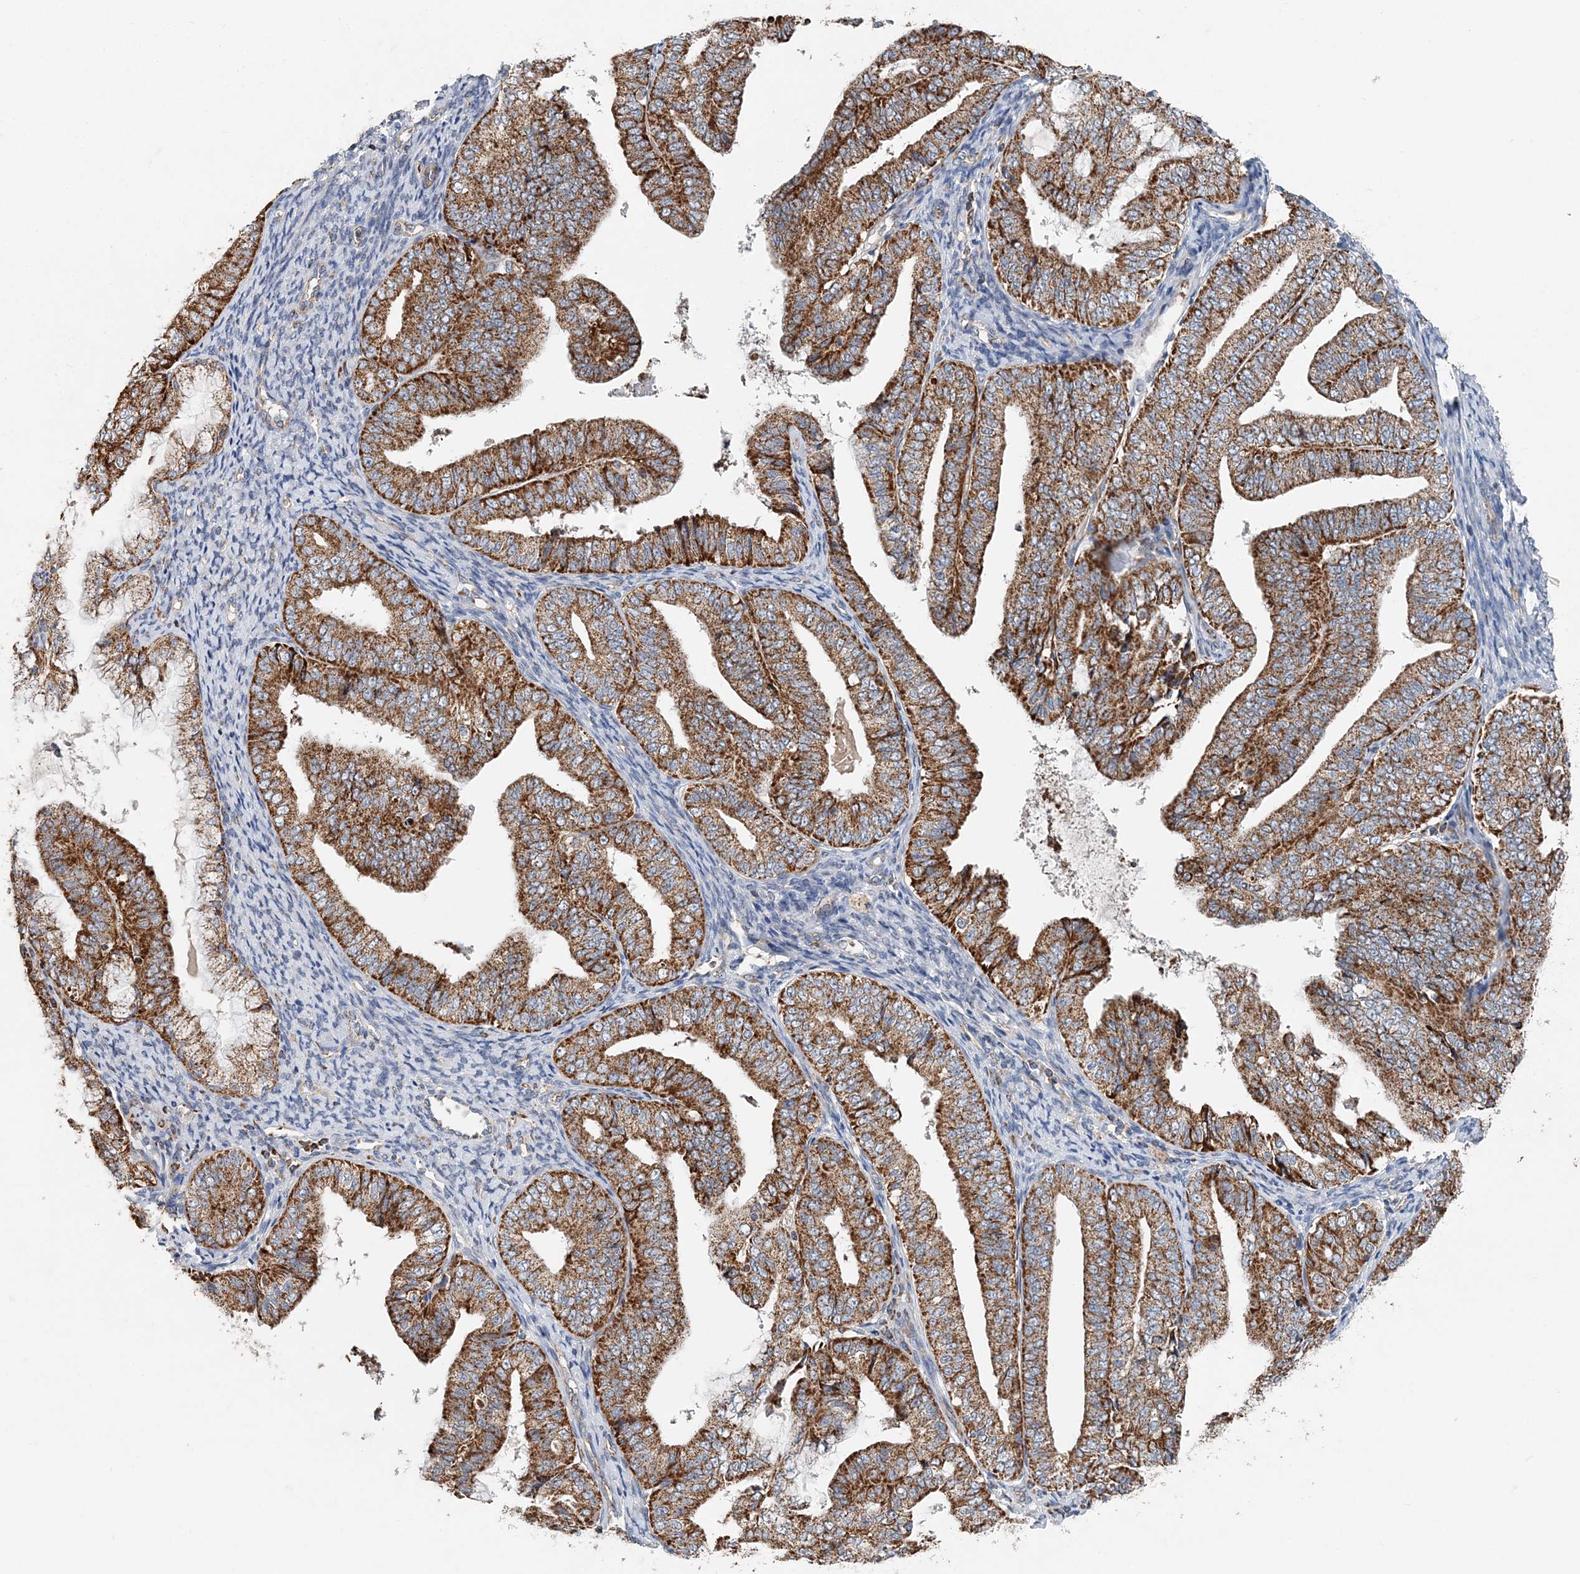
{"staining": {"intensity": "strong", "quantity": ">75%", "location": "cytoplasmic/membranous"}, "tissue": "endometrial cancer", "cell_type": "Tumor cells", "image_type": "cancer", "snomed": [{"axis": "morphology", "description": "Adenocarcinoma, NOS"}, {"axis": "topography", "description": "Endometrium"}], "caption": "Protein staining reveals strong cytoplasmic/membranous staining in about >75% of tumor cells in endometrial cancer (adenocarcinoma).", "gene": "SPRY2", "patient": {"sex": "female", "age": 63}}